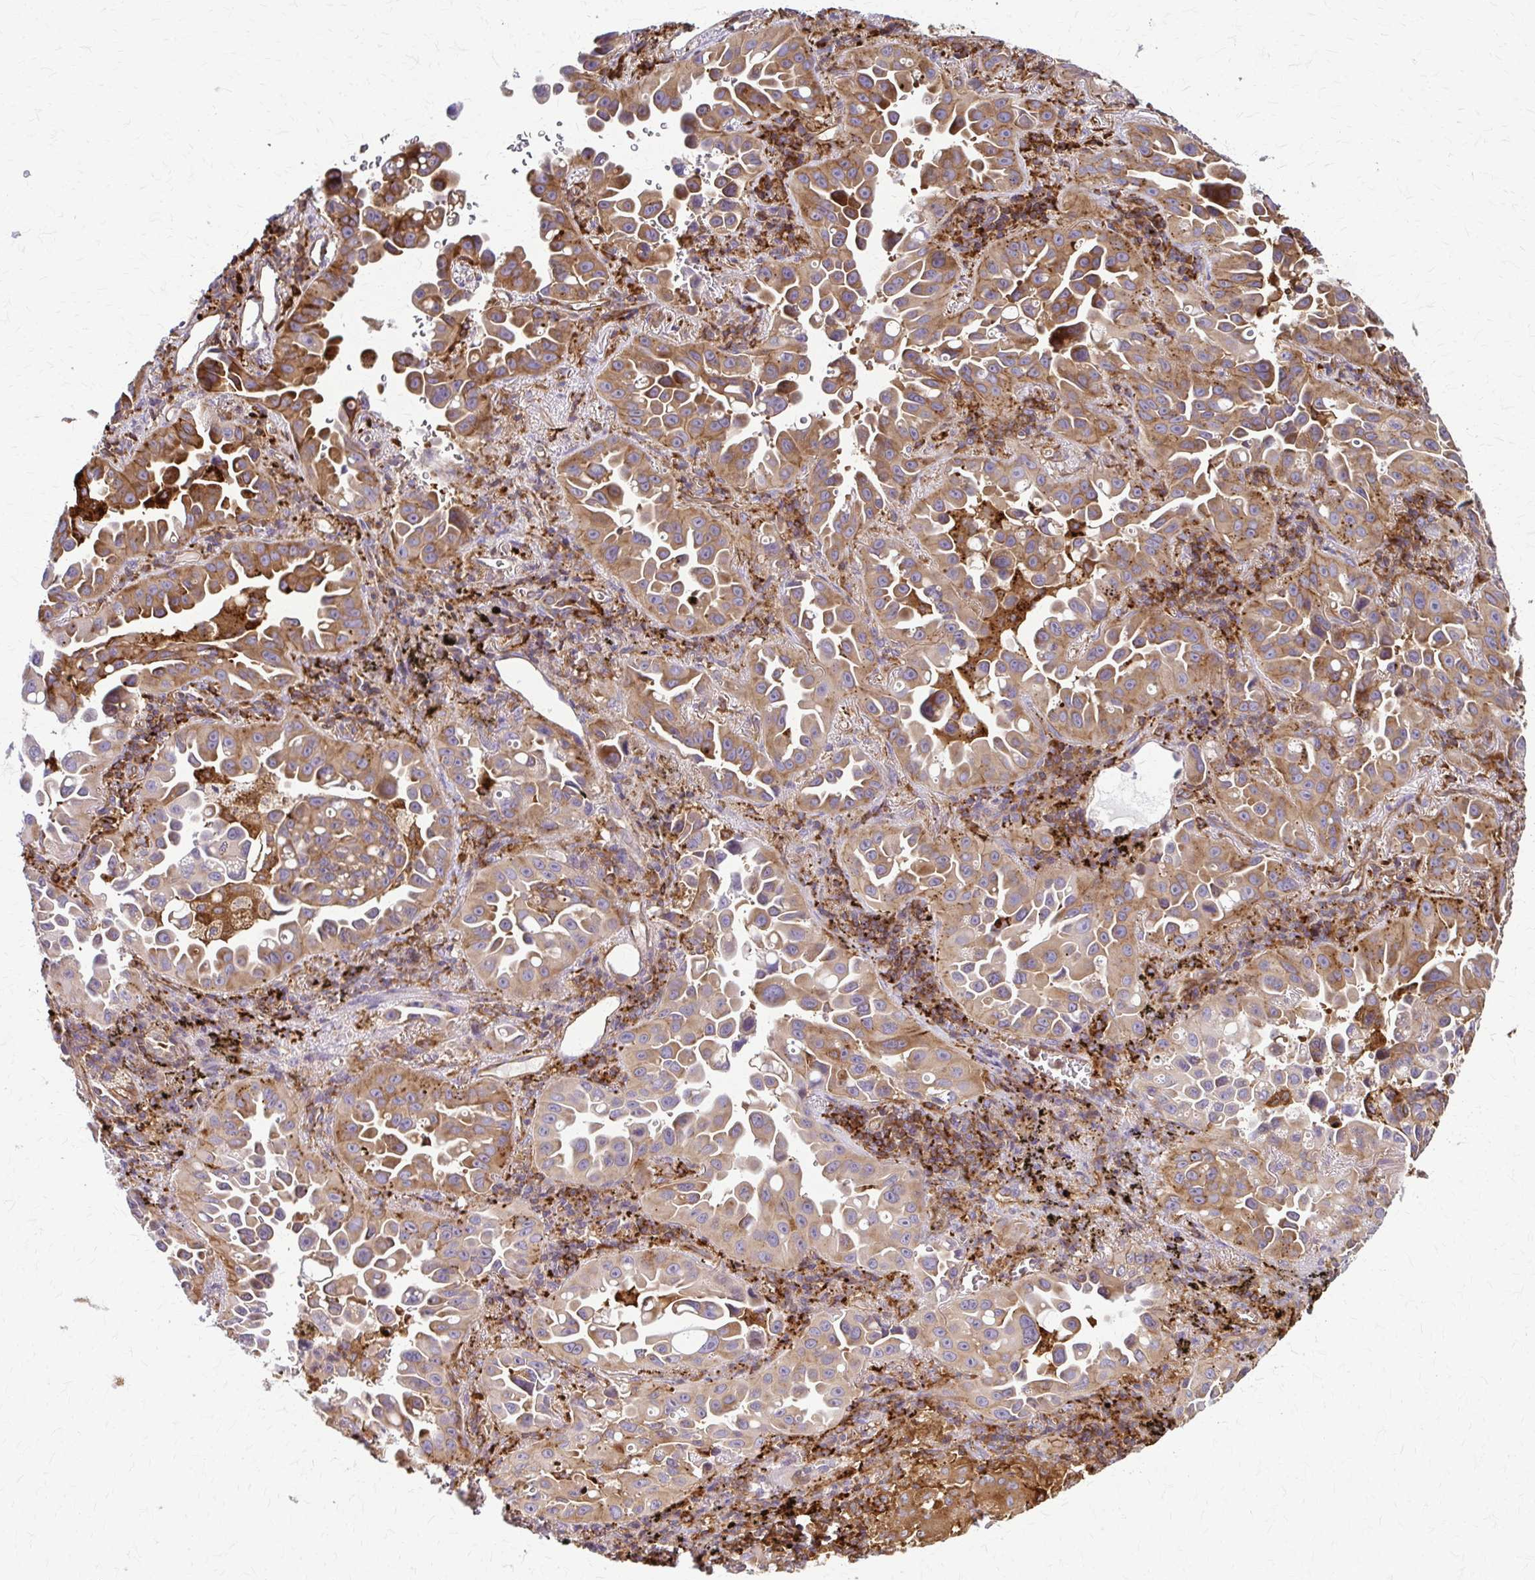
{"staining": {"intensity": "moderate", "quantity": ">75%", "location": "cytoplasmic/membranous"}, "tissue": "lung cancer", "cell_type": "Tumor cells", "image_type": "cancer", "snomed": [{"axis": "morphology", "description": "Adenocarcinoma, NOS"}, {"axis": "topography", "description": "Lung"}], "caption": "Tumor cells show medium levels of moderate cytoplasmic/membranous expression in approximately >75% of cells in human adenocarcinoma (lung).", "gene": "WASF2", "patient": {"sex": "male", "age": 68}}